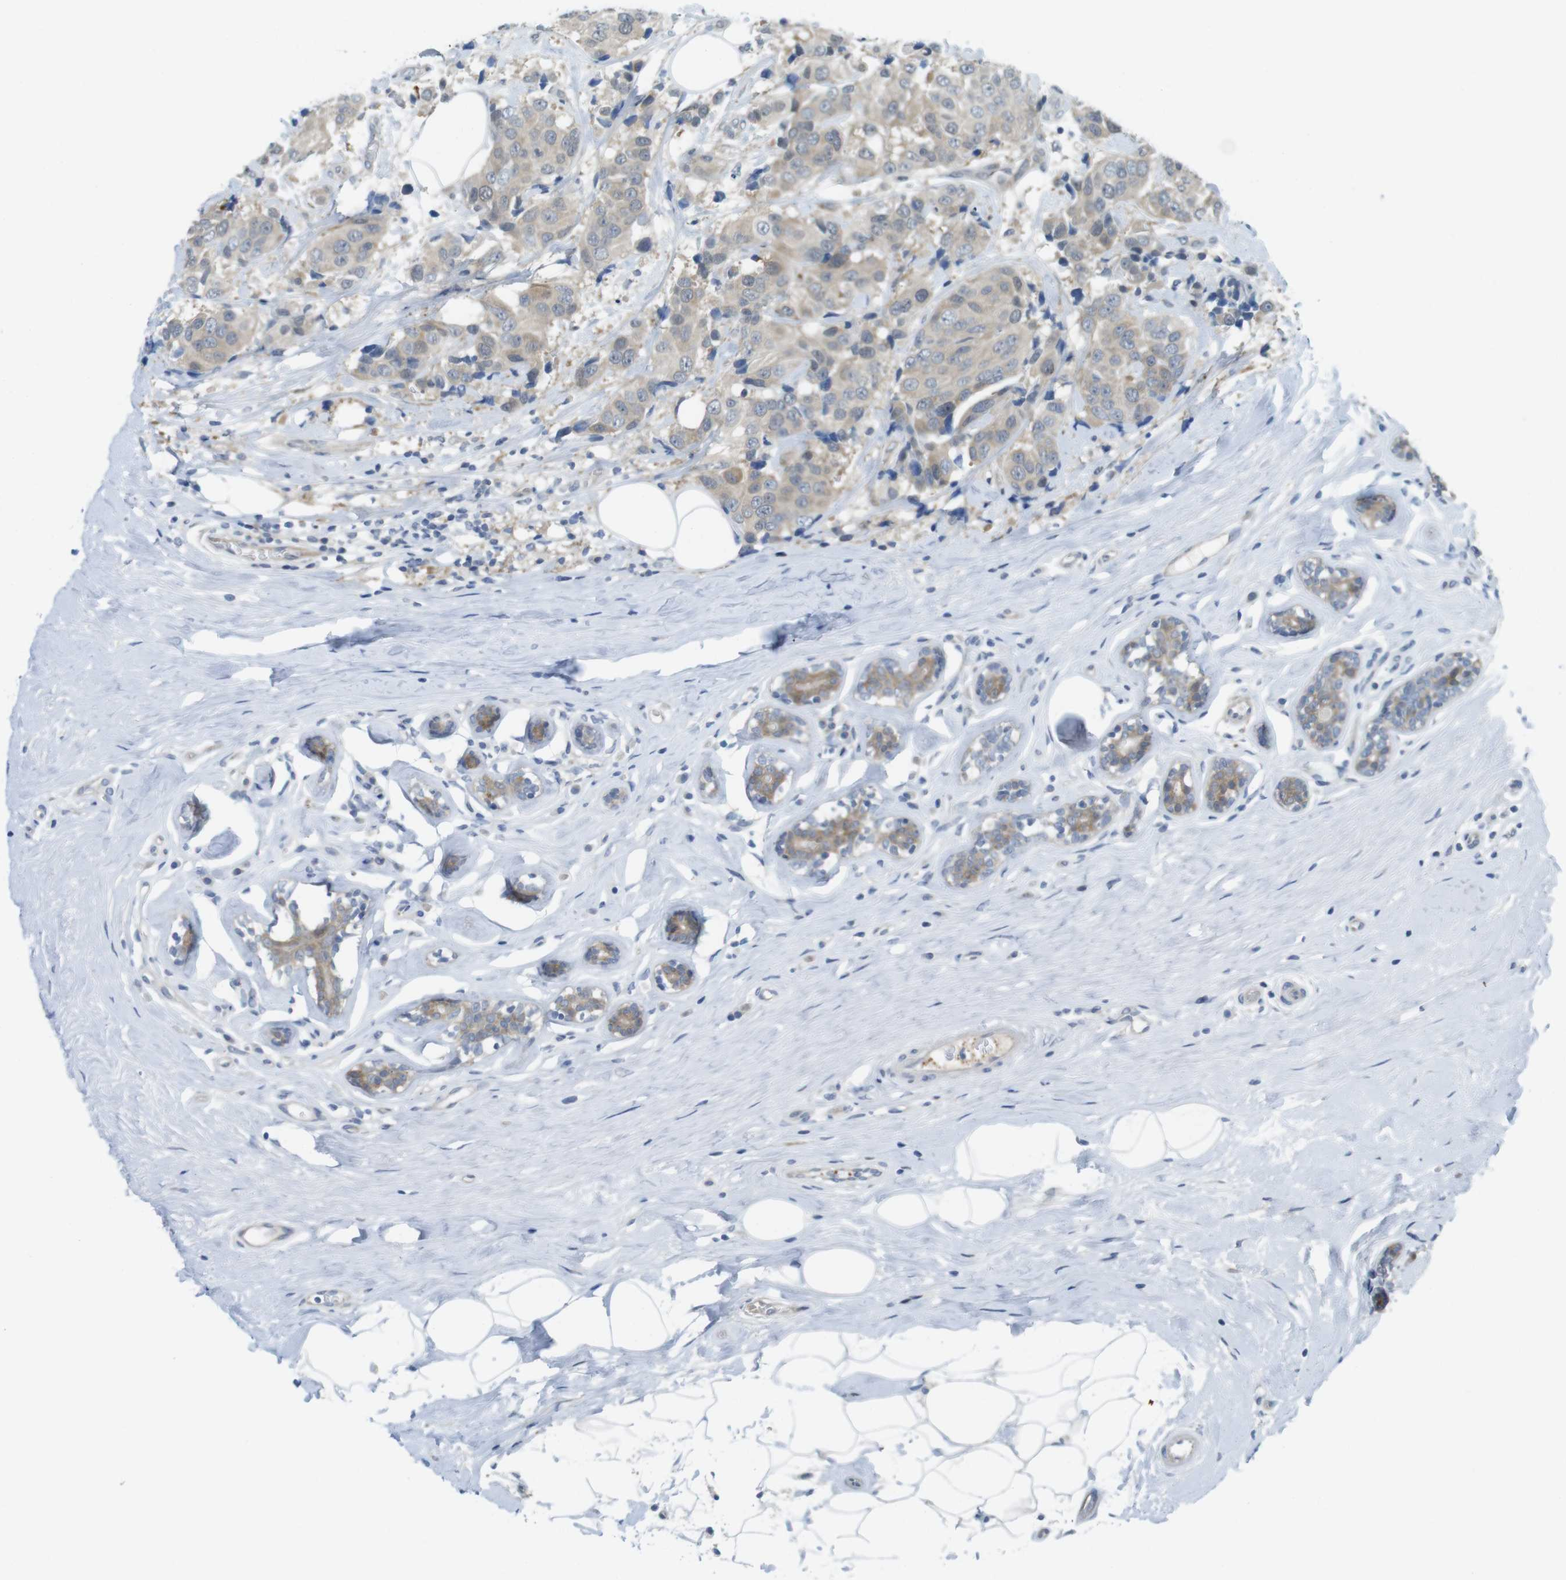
{"staining": {"intensity": "weak", "quantity": ">75%", "location": "cytoplasmic/membranous"}, "tissue": "breast cancer", "cell_type": "Tumor cells", "image_type": "cancer", "snomed": [{"axis": "morphology", "description": "Normal tissue, NOS"}, {"axis": "morphology", "description": "Duct carcinoma"}, {"axis": "topography", "description": "Breast"}], "caption": "Tumor cells exhibit low levels of weak cytoplasmic/membranous staining in about >75% of cells in breast cancer (infiltrating ductal carcinoma).", "gene": "CASP2", "patient": {"sex": "female", "age": 39}}